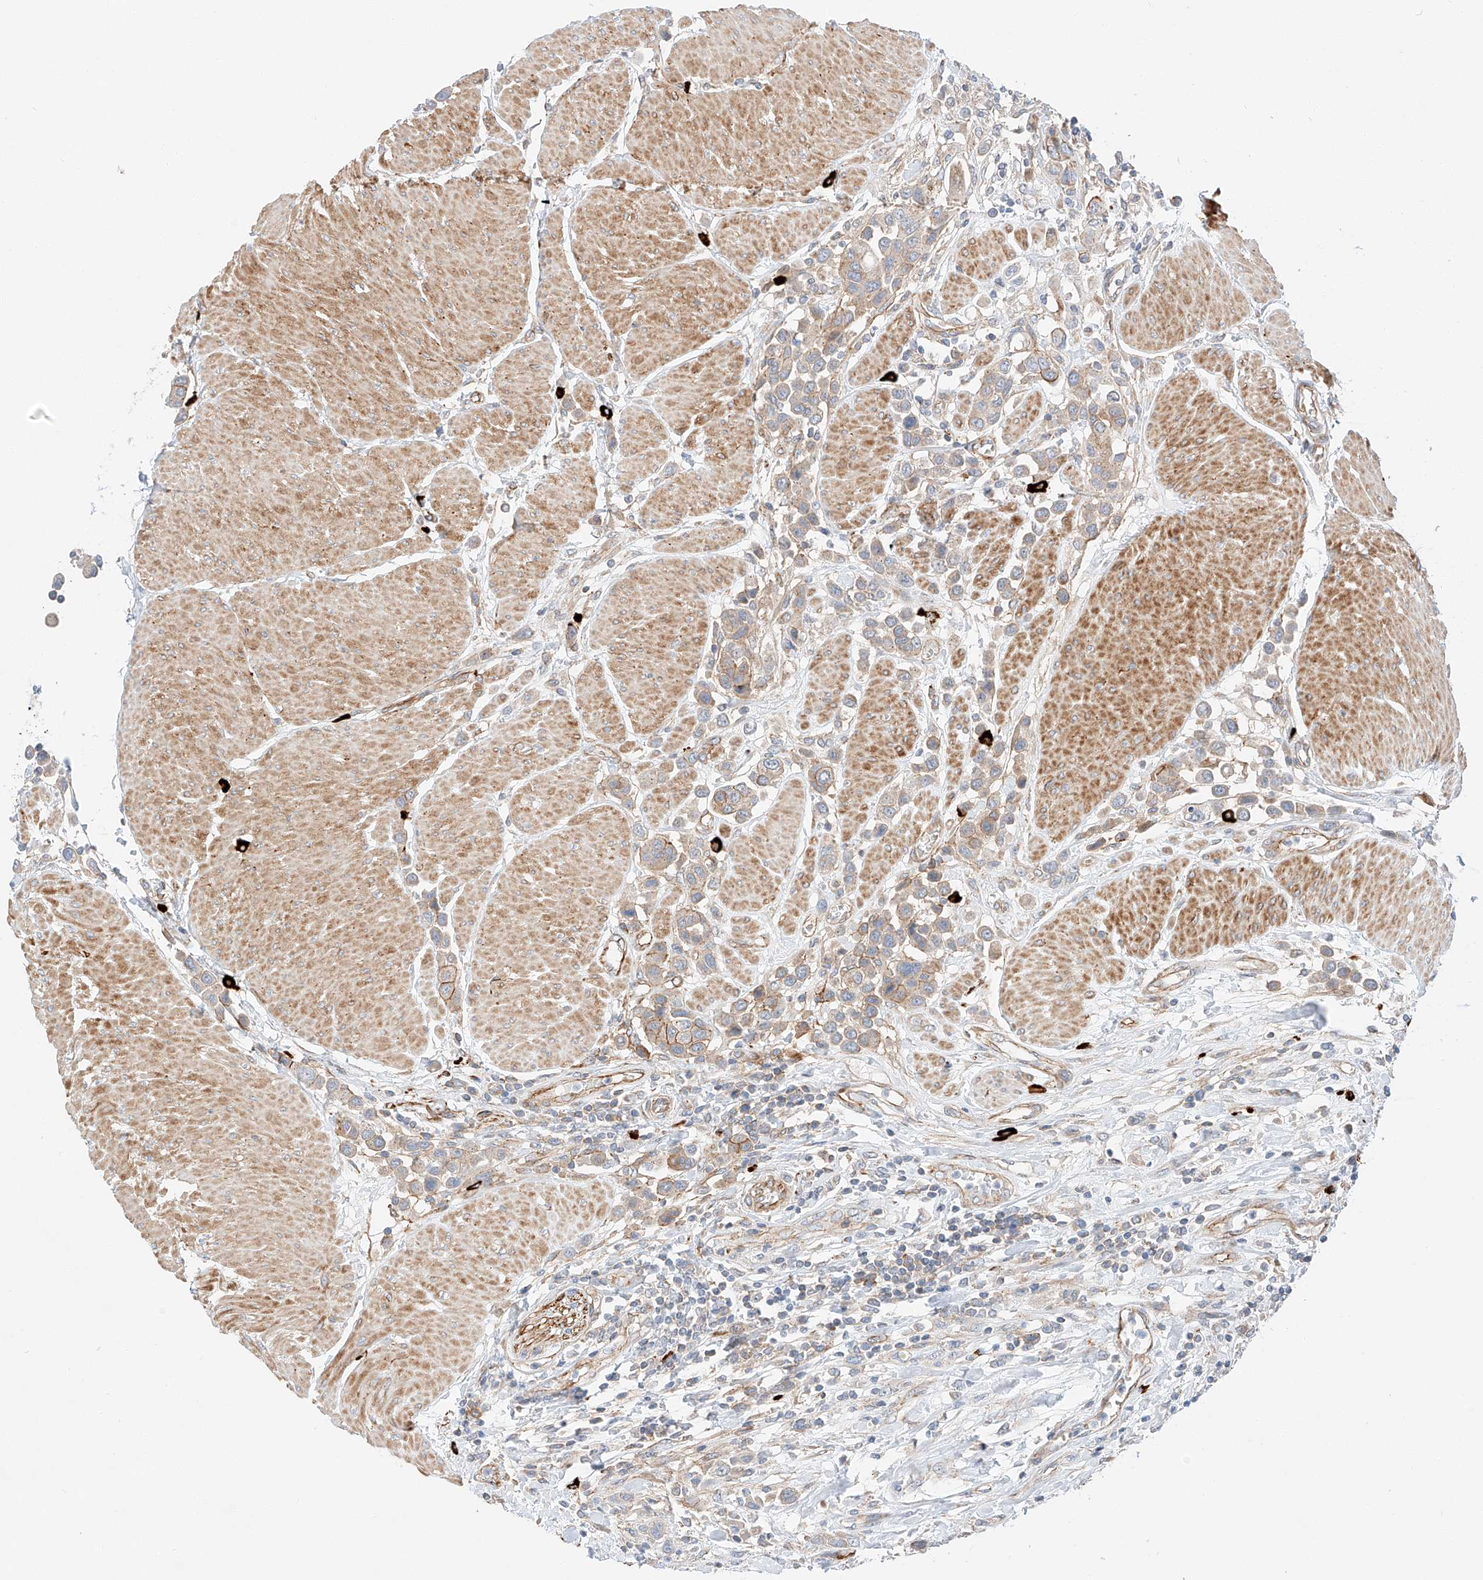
{"staining": {"intensity": "moderate", "quantity": "<25%", "location": "cytoplasmic/membranous"}, "tissue": "urothelial cancer", "cell_type": "Tumor cells", "image_type": "cancer", "snomed": [{"axis": "morphology", "description": "Urothelial carcinoma, High grade"}, {"axis": "topography", "description": "Urinary bladder"}], "caption": "About <25% of tumor cells in human urothelial cancer show moderate cytoplasmic/membranous protein expression as visualized by brown immunohistochemical staining.", "gene": "MINDY4", "patient": {"sex": "male", "age": 50}}